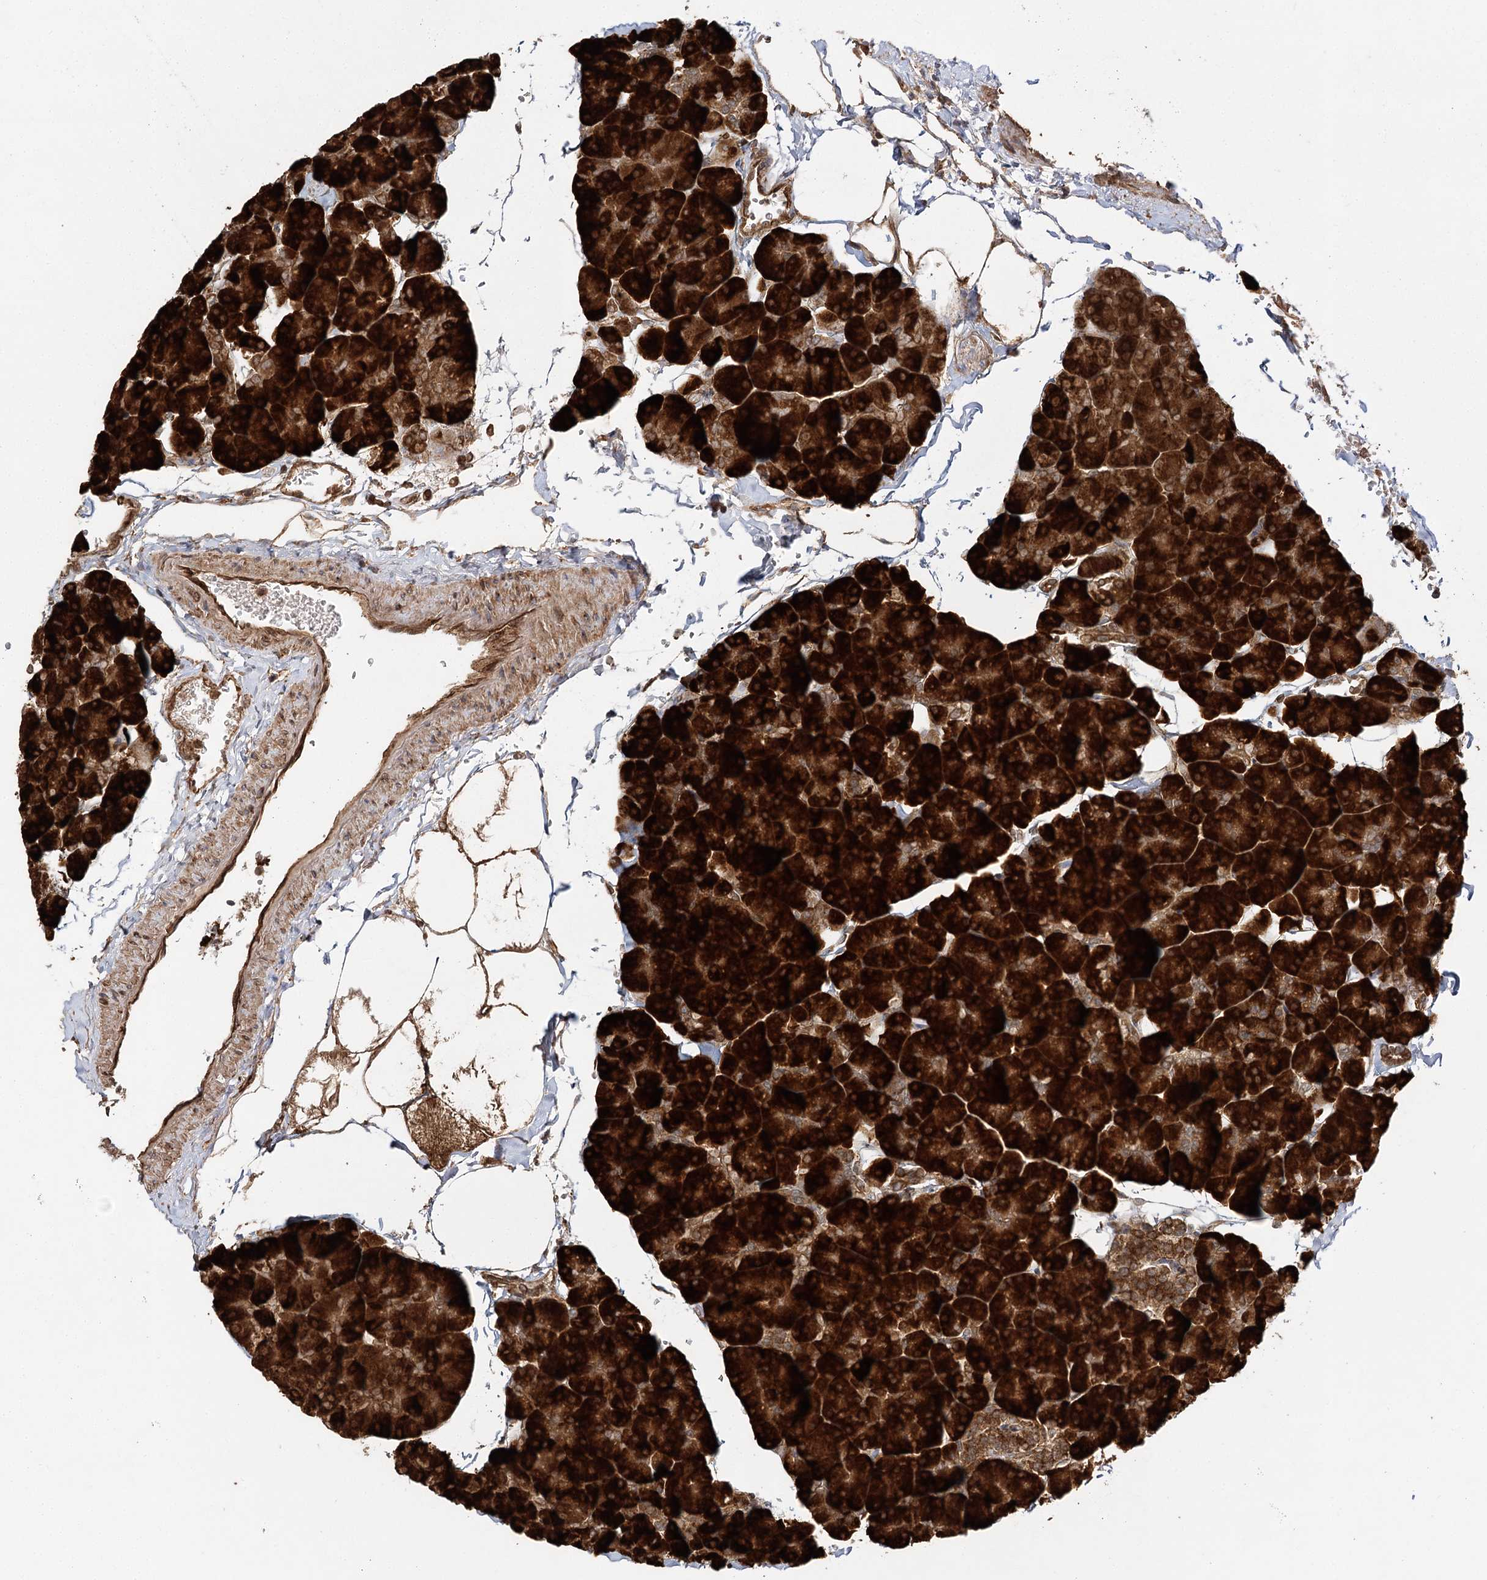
{"staining": {"intensity": "strong", "quantity": ">75%", "location": "cytoplasmic/membranous"}, "tissue": "pancreas", "cell_type": "Exocrine glandular cells", "image_type": "normal", "snomed": [{"axis": "morphology", "description": "Normal tissue, NOS"}, {"axis": "topography", "description": "Pancreas"}], "caption": "Pancreas stained with a brown dye displays strong cytoplasmic/membranous positive staining in approximately >75% of exocrine glandular cells.", "gene": "DNAJB14", "patient": {"sex": "male", "age": 35}}